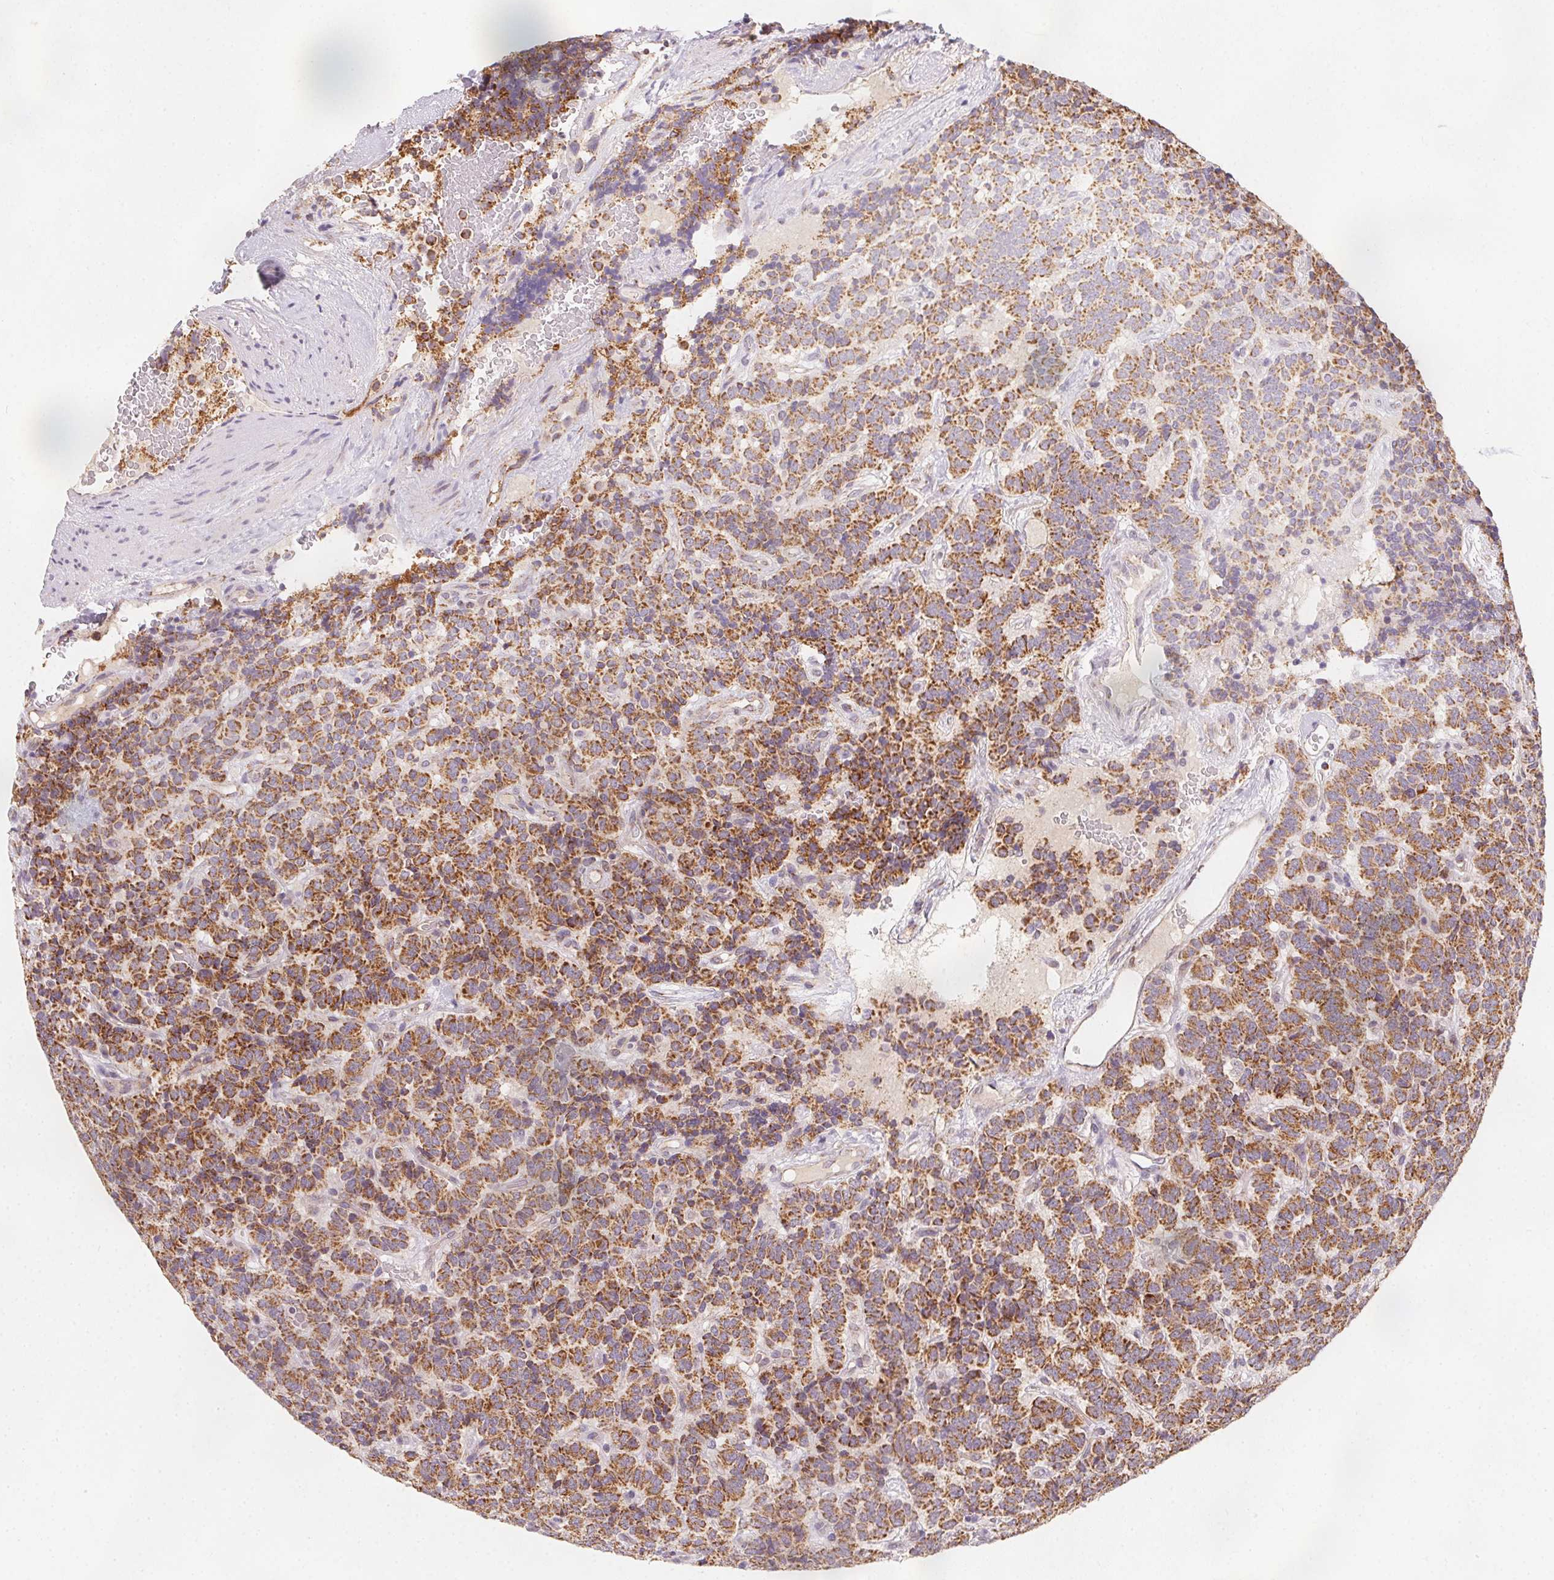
{"staining": {"intensity": "moderate", "quantity": ">75%", "location": "cytoplasmic/membranous"}, "tissue": "carcinoid", "cell_type": "Tumor cells", "image_type": "cancer", "snomed": [{"axis": "morphology", "description": "Carcinoid, malignant, NOS"}, {"axis": "topography", "description": "Pancreas"}], "caption": "Tumor cells show moderate cytoplasmic/membranous expression in approximately >75% of cells in carcinoid (malignant).", "gene": "NDUFS6", "patient": {"sex": "male", "age": 36}}